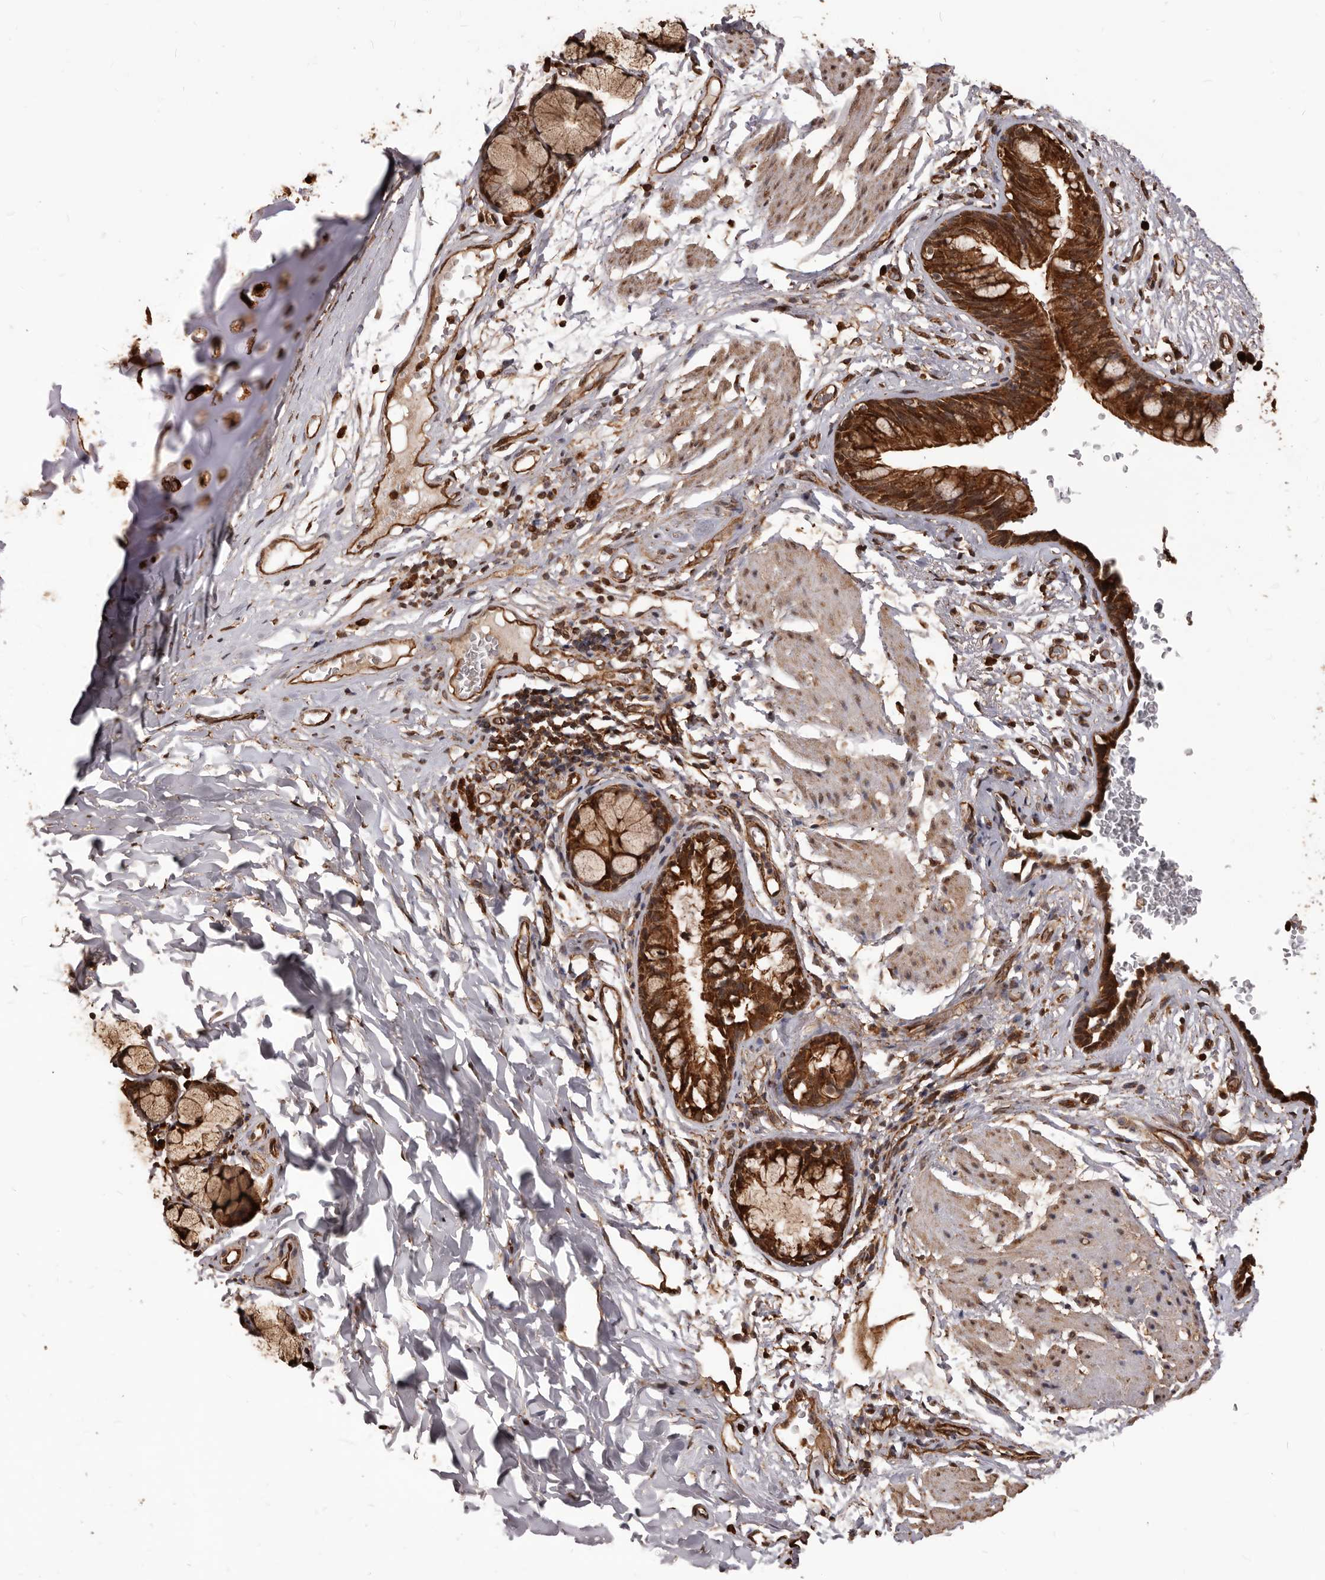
{"staining": {"intensity": "strong", "quantity": ">75%", "location": "cytoplasmic/membranous"}, "tissue": "bronchus", "cell_type": "Respiratory epithelial cells", "image_type": "normal", "snomed": [{"axis": "morphology", "description": "Normal tissue, NOS"}, {"axis": "topography", "description": "Cartilage tissue"}, {"axis": "topography", "description": "Bronchus"}], "caption": "The histopathology image shows a brown stain indicating the presence of a protein in the cytoplasmic/membranous of respiratory epithelial cells in bronchus.", "gene": "MTO1", "patient": {"sex": "female", "age": 36}}